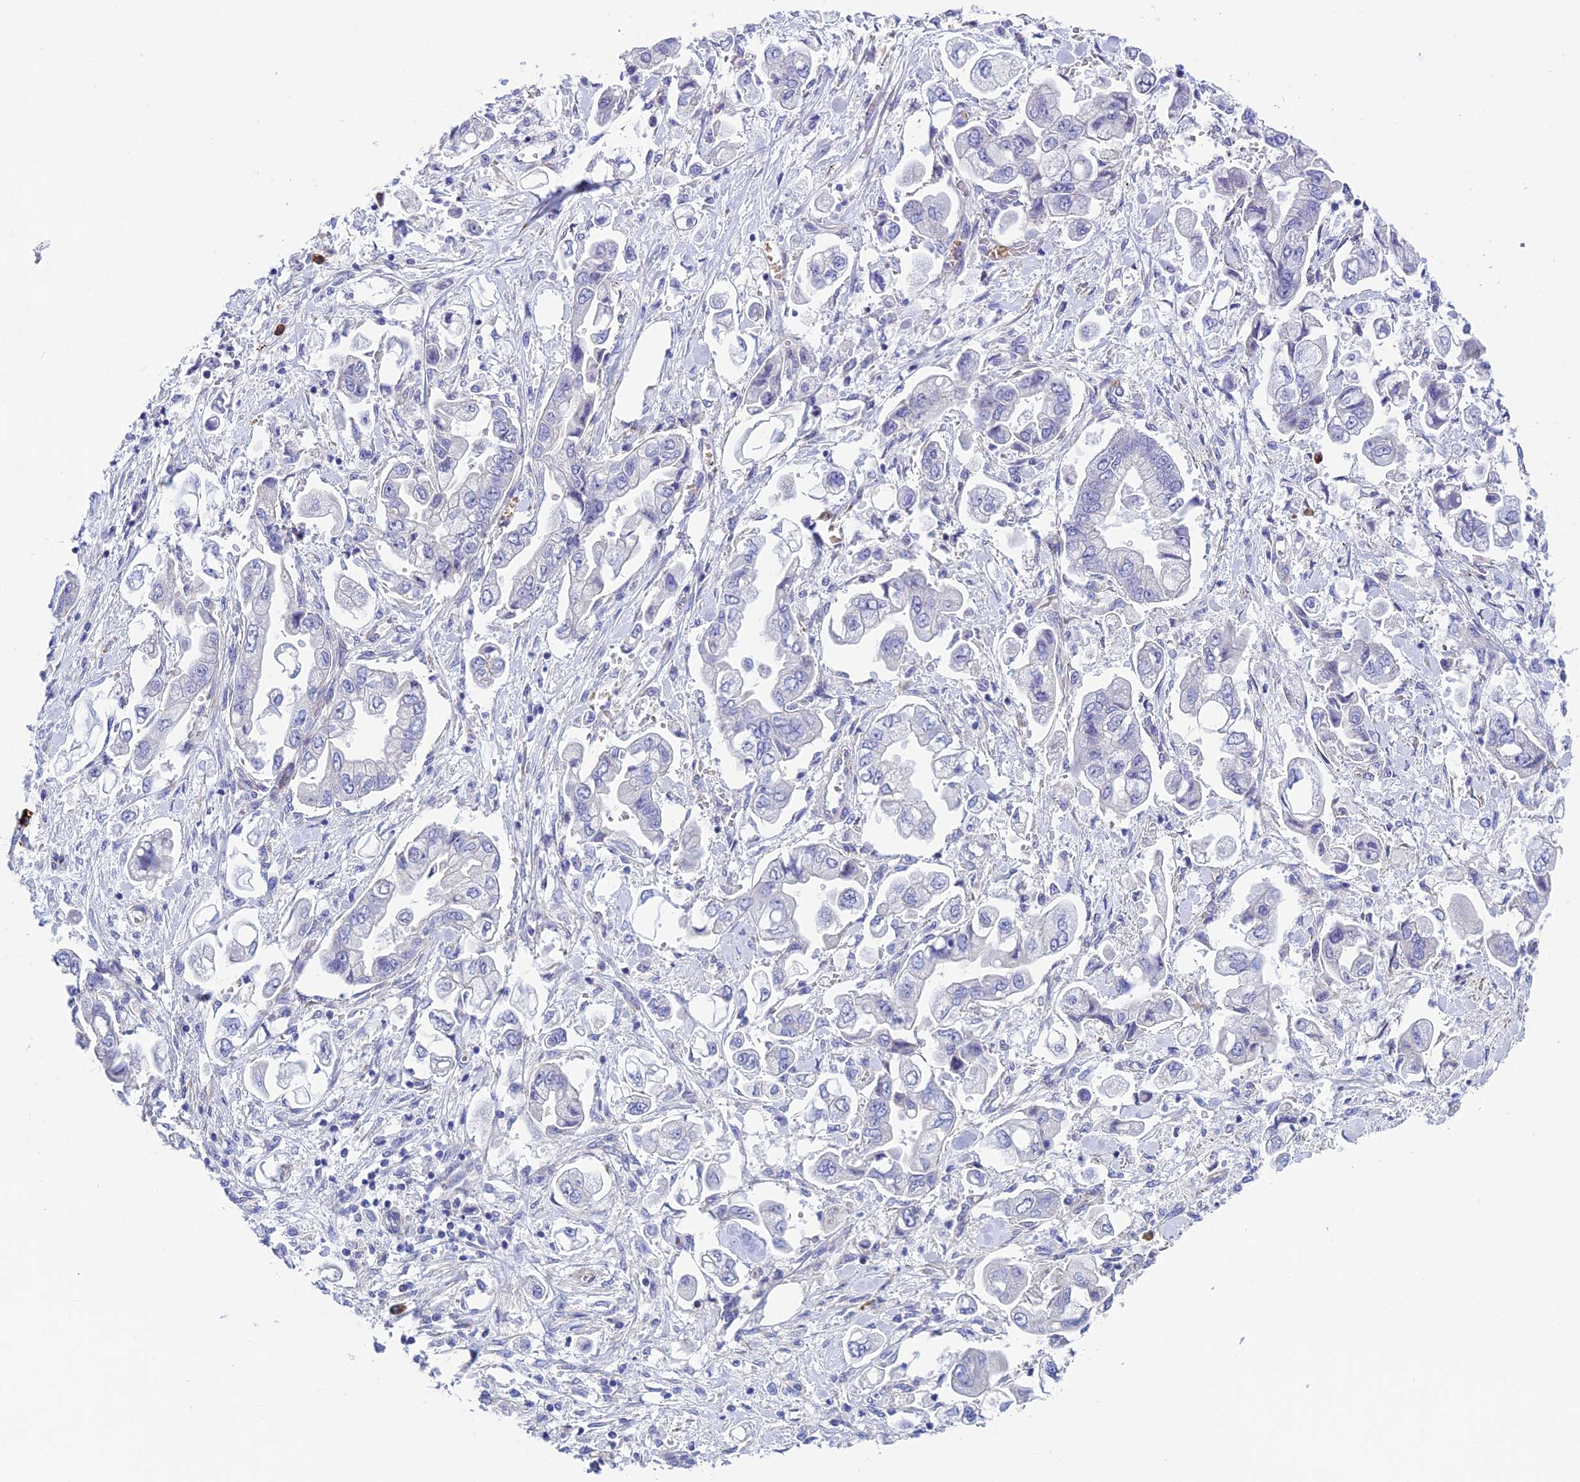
{"staining": {"intensity": "negative", "quantity": "none", "location": "none"}, "tissue": "stomach cancer", "cell_type": "Tumor cells", "image_type": "cancer", "snomed": [{"axis": "morphology", "description": "Adenocarcinoma, NOS"}, {"axis": "topography", "description": "Stomach"}], "caption": "Human adenocarcinoma (stomach) stained for a protein using IHC exhibits no expression in tumor cells.", "gene": "MACIR", "patient": {"sex": "male", "age": 62}}